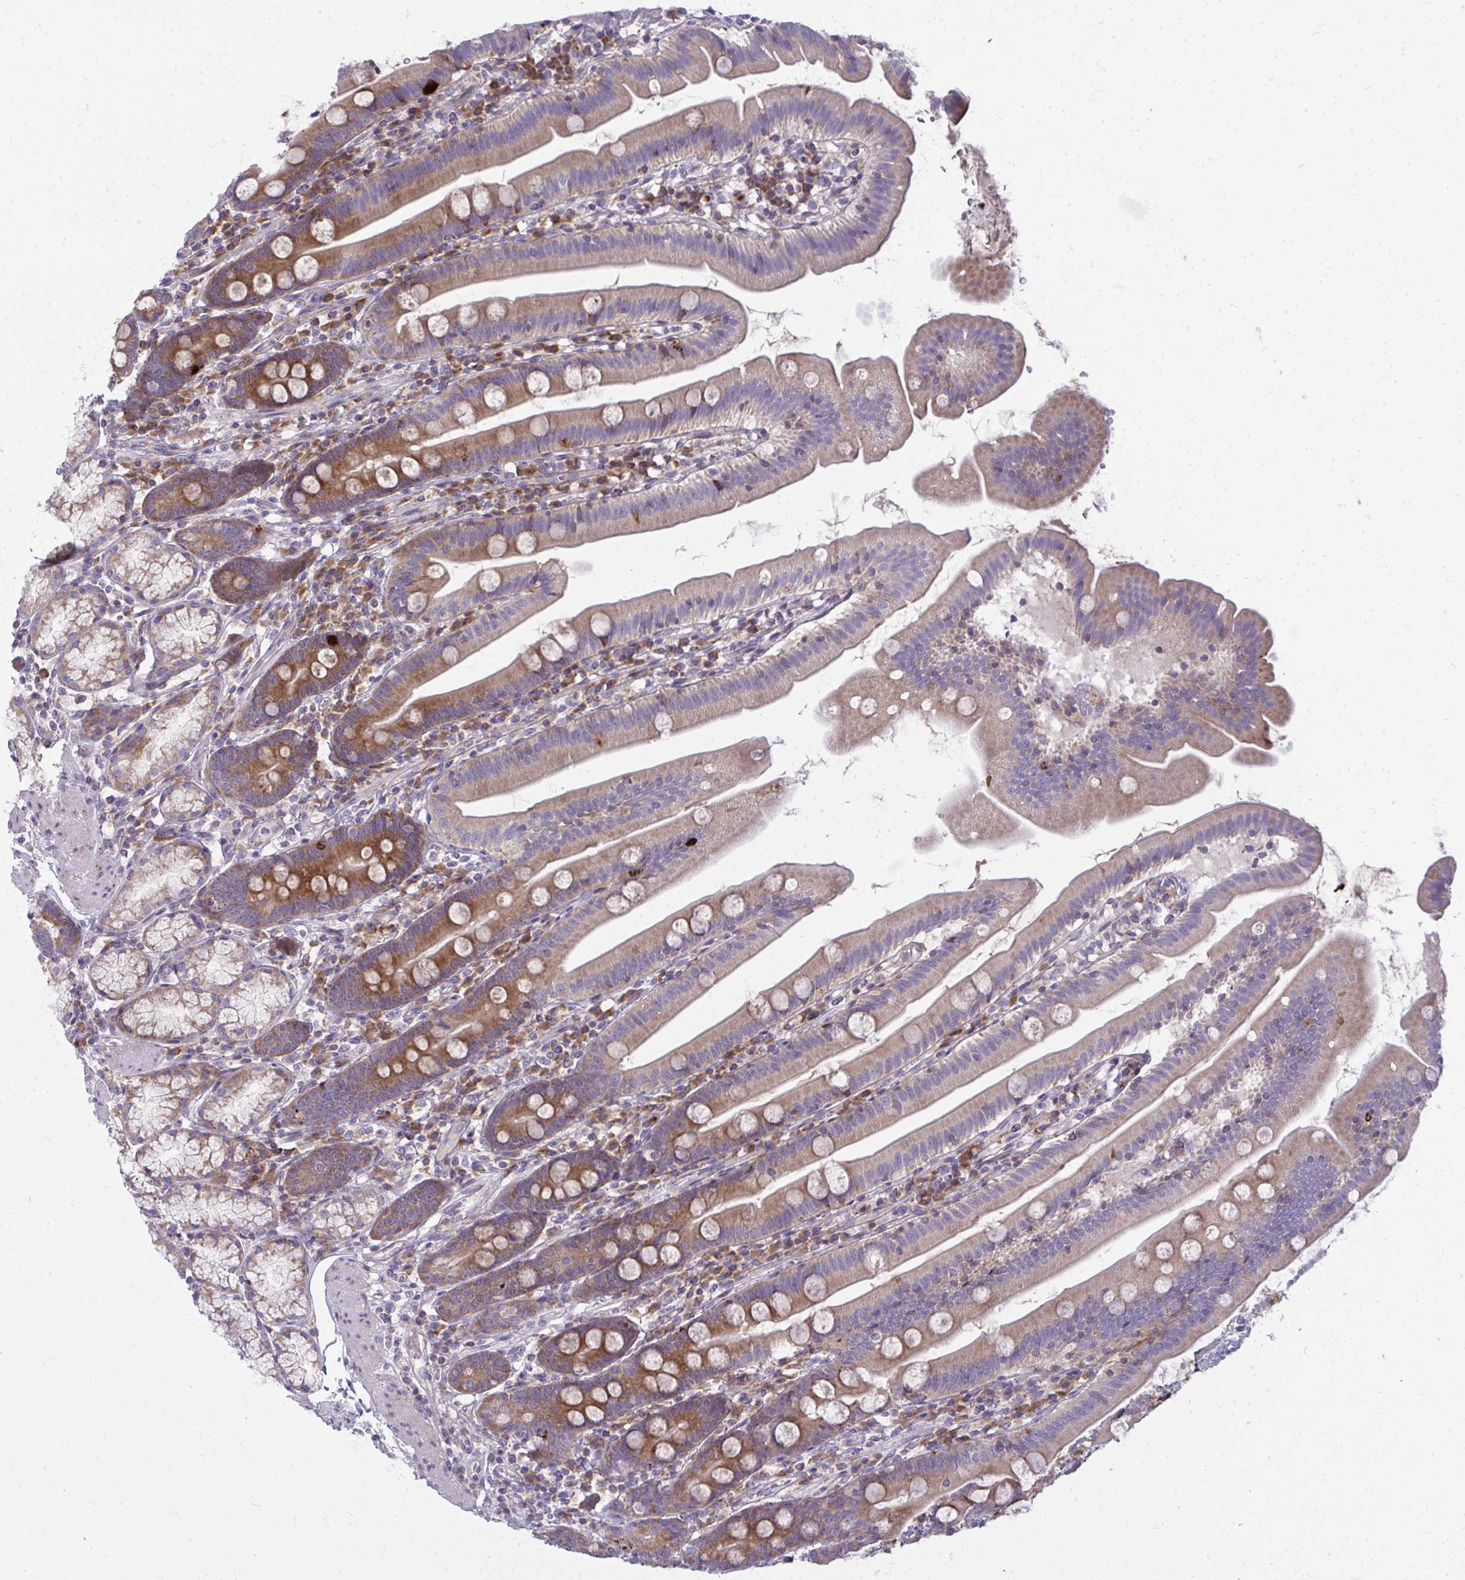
{"staining": {"intensity": "moderate", "quantity": ">75%", "location": "cytoplasmic/membranous"}, "tissue": "duodenum", "cell_type": "Glandular cells", "image_type": "normal", "snomed": [{"axis": "morphology", "description": "Normal tissue, NOS"}, {"axis": "topography", "description": "Duodenum"}], "caption": "IHC of normal duodenum demonstrates medium levels of moderate cytoplasmic/membranous expression in about >75% of glandular cells. The staining was performed using DAB (3,3'-diaminobenzidine), with brown indicating positive protein expression. Nuclei are stained blue with hematoxylin.", "gene": "GFPT2", "patient": {"sex": "female", "age": 67}}